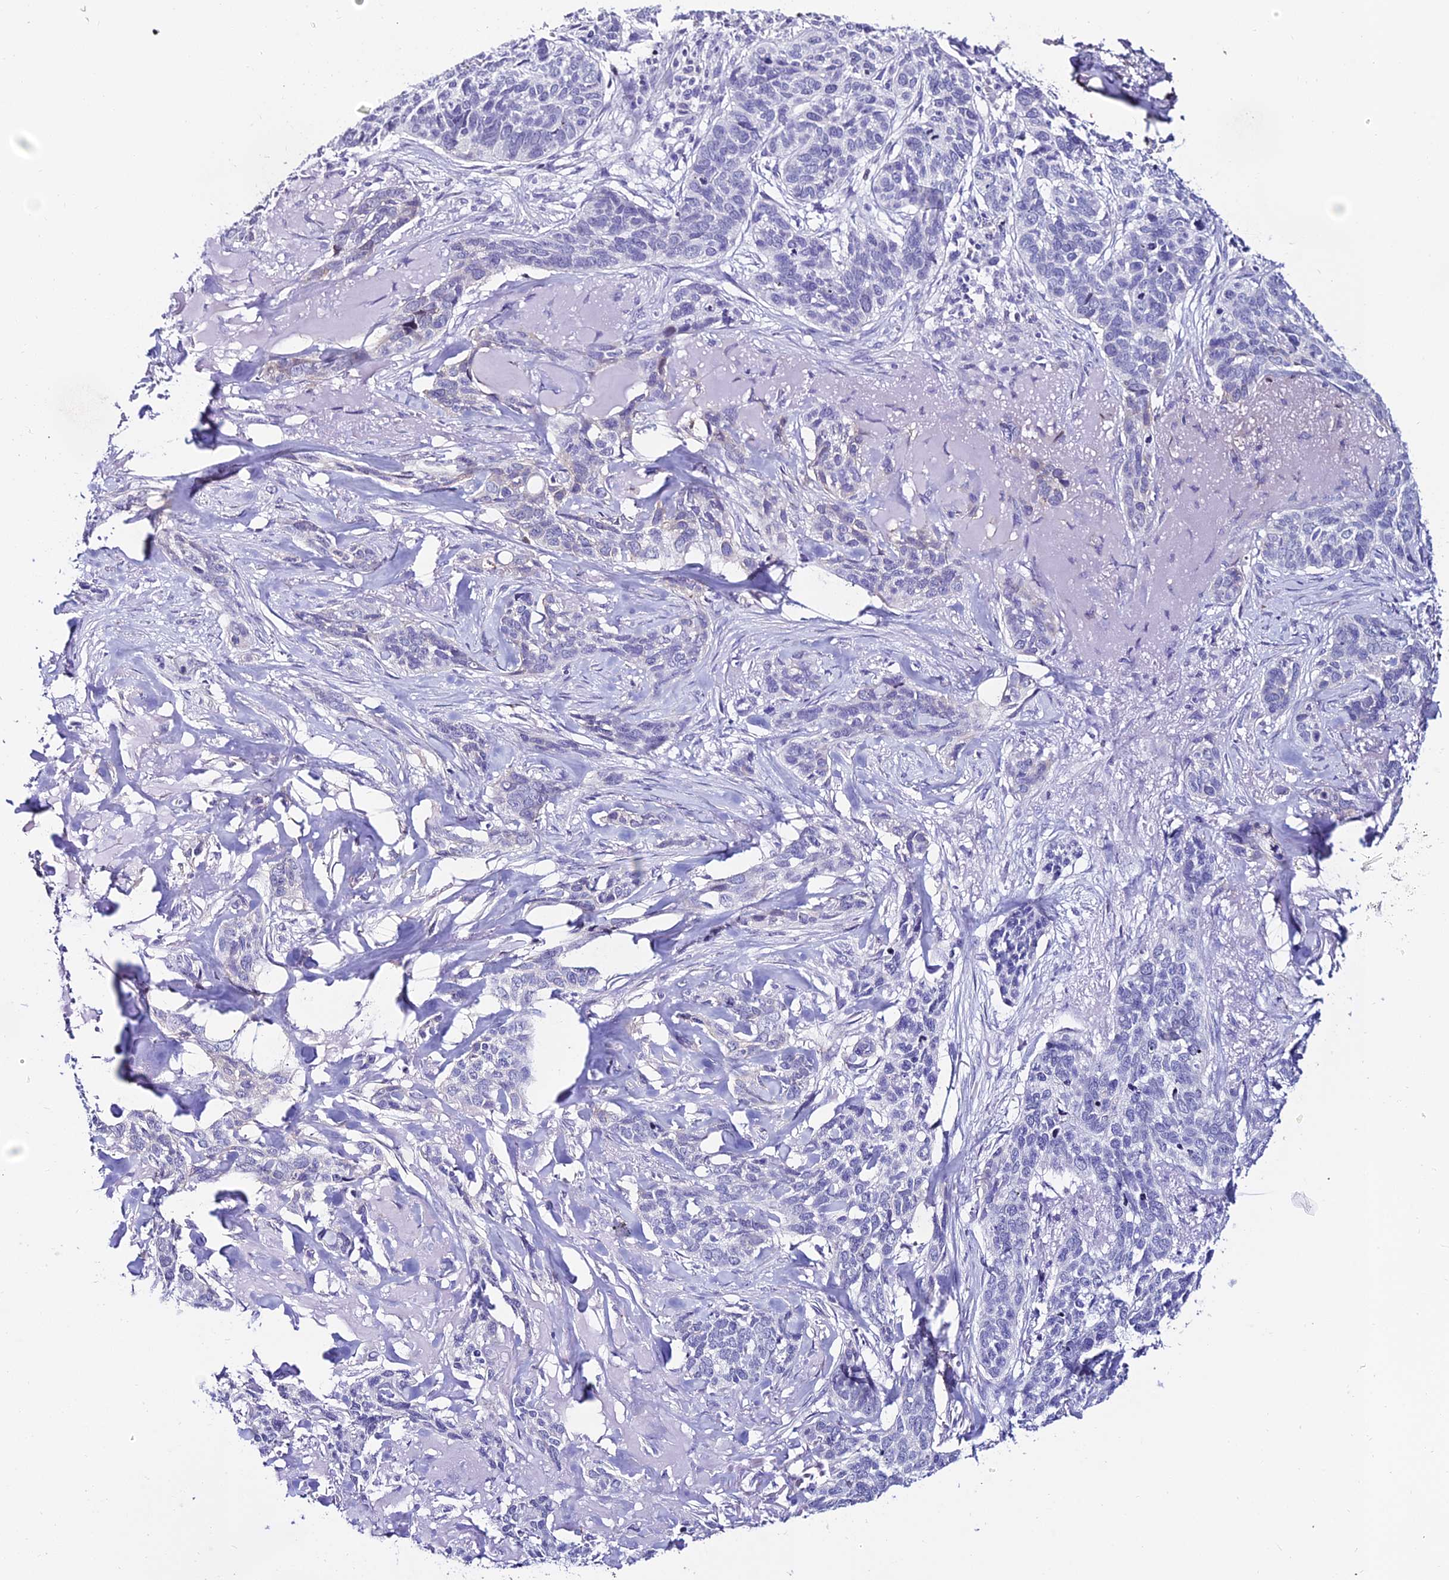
{"staining": {"intensity": "negative", "quantity": "none", "location": "none"}, "tissue": "skin cancer", "cell_type": "Tumor cells", "image_type": "cancer", "snomed": [{"axis": "morphology", "description": "Basal cell carcinoma"}, {"axis": "topography", "description": "Skin"}], "caption": "This is an immunohistochemistry (IHC) image of human skin cancer (basal cell carcinoma). There is no positivity in tumor cells.", "gene": "DEFB132", "patient": {"sex": "male", "age": 86}}